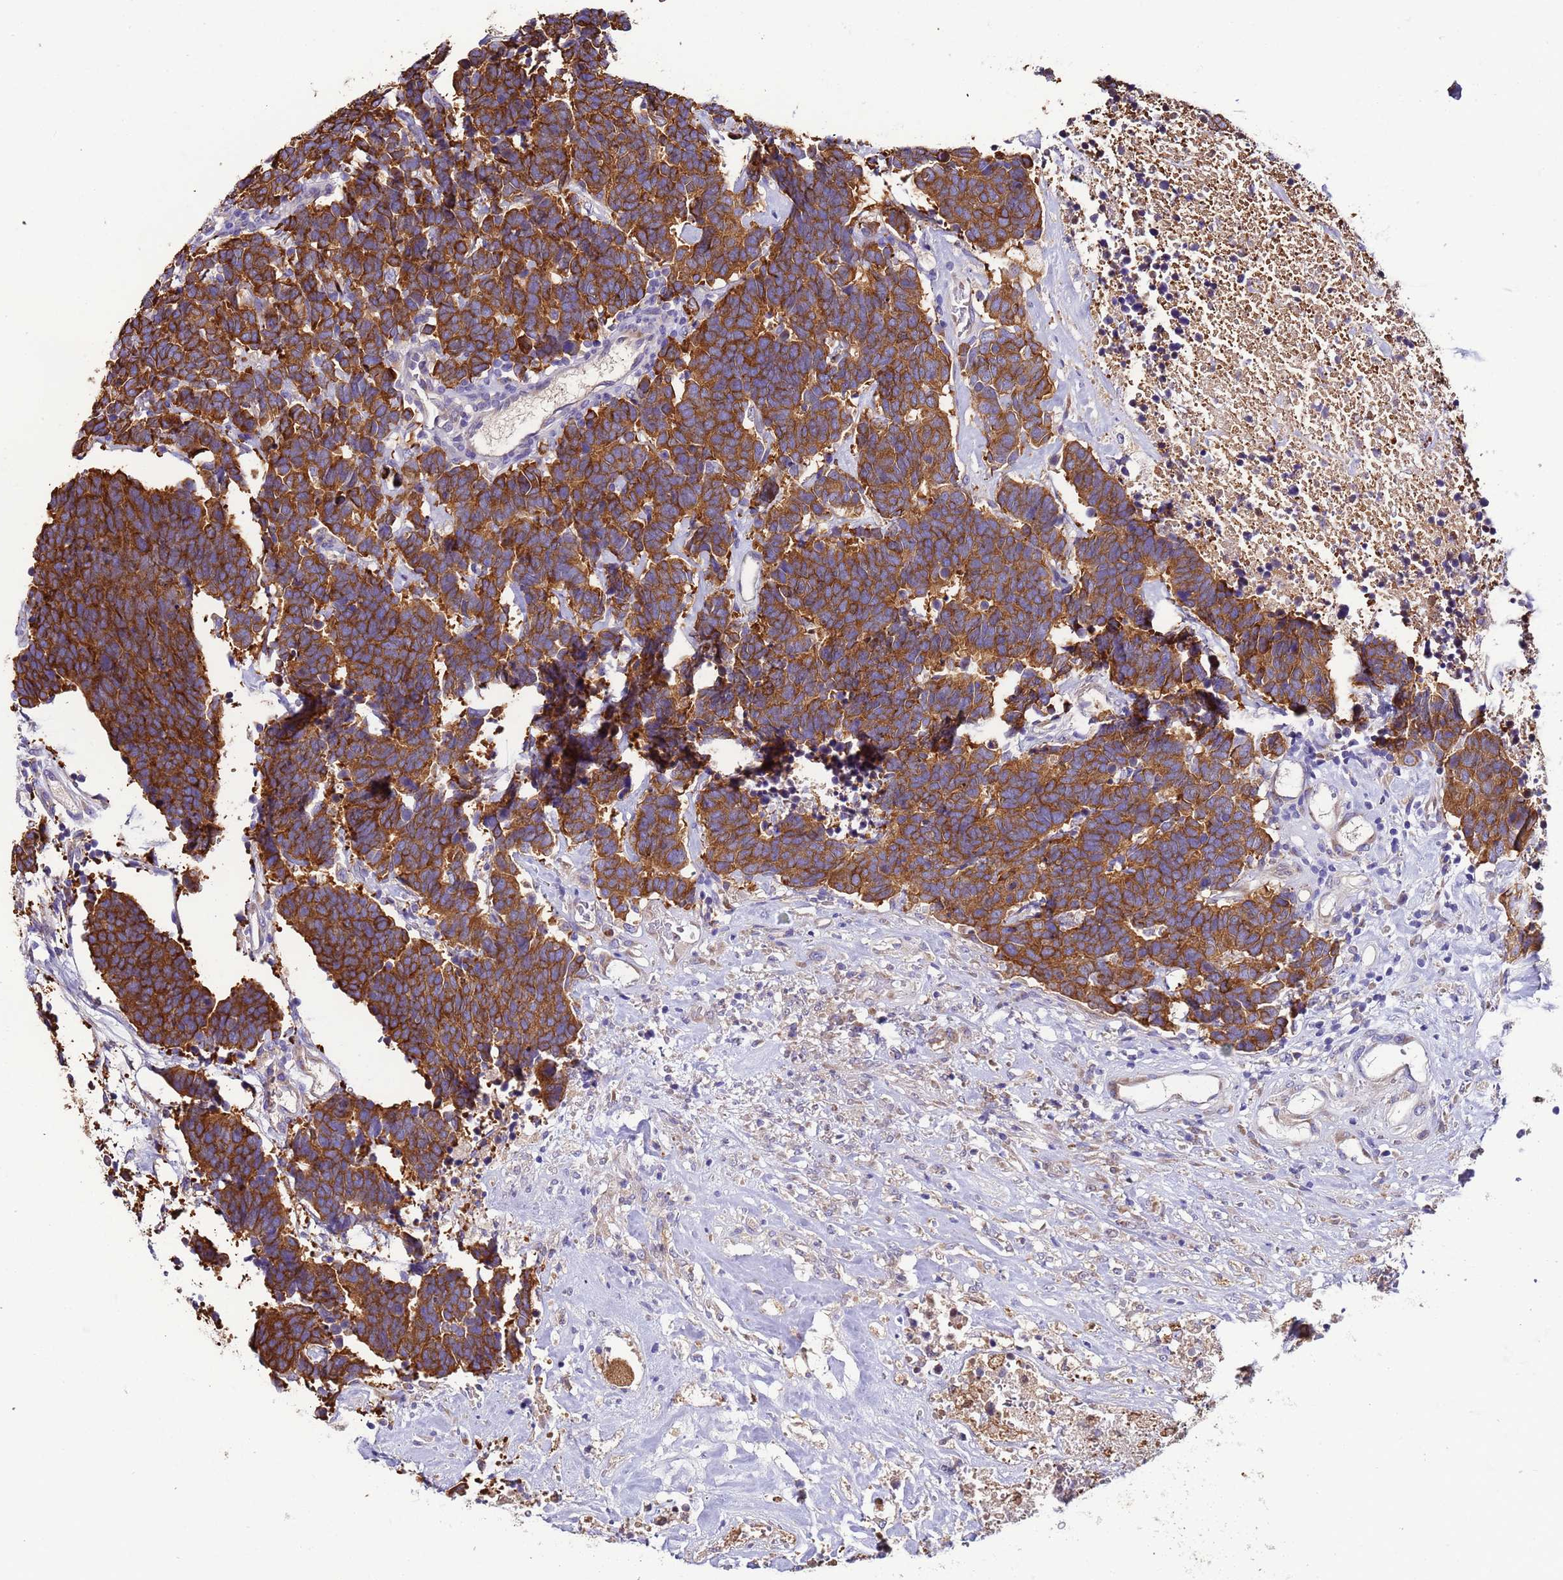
{"staining": {"intensity": "strong", "quantity": ">75%", "location": "cytoplasmic/membranous"}, "tissue": "carcinoid", "cell_type": "Tumor cells", "image_type": "cancer", "snomed": [{"axis": "morphology", "description": "Carcinoma, NOS"}, {"axis": "morphology", "description": "Carcinoid, malignant, NOS"}, {"axis": "topography", "description": "Urinary bladder"}], "caption": "There is high levels of strong cytoplasmic/membranous positivity in tumor cells of carcinoid, as demonstrated by immunohistochemical staining (brown color).", "gene": "PAQR7", "patient": {"sex": "male", "age": 57}}